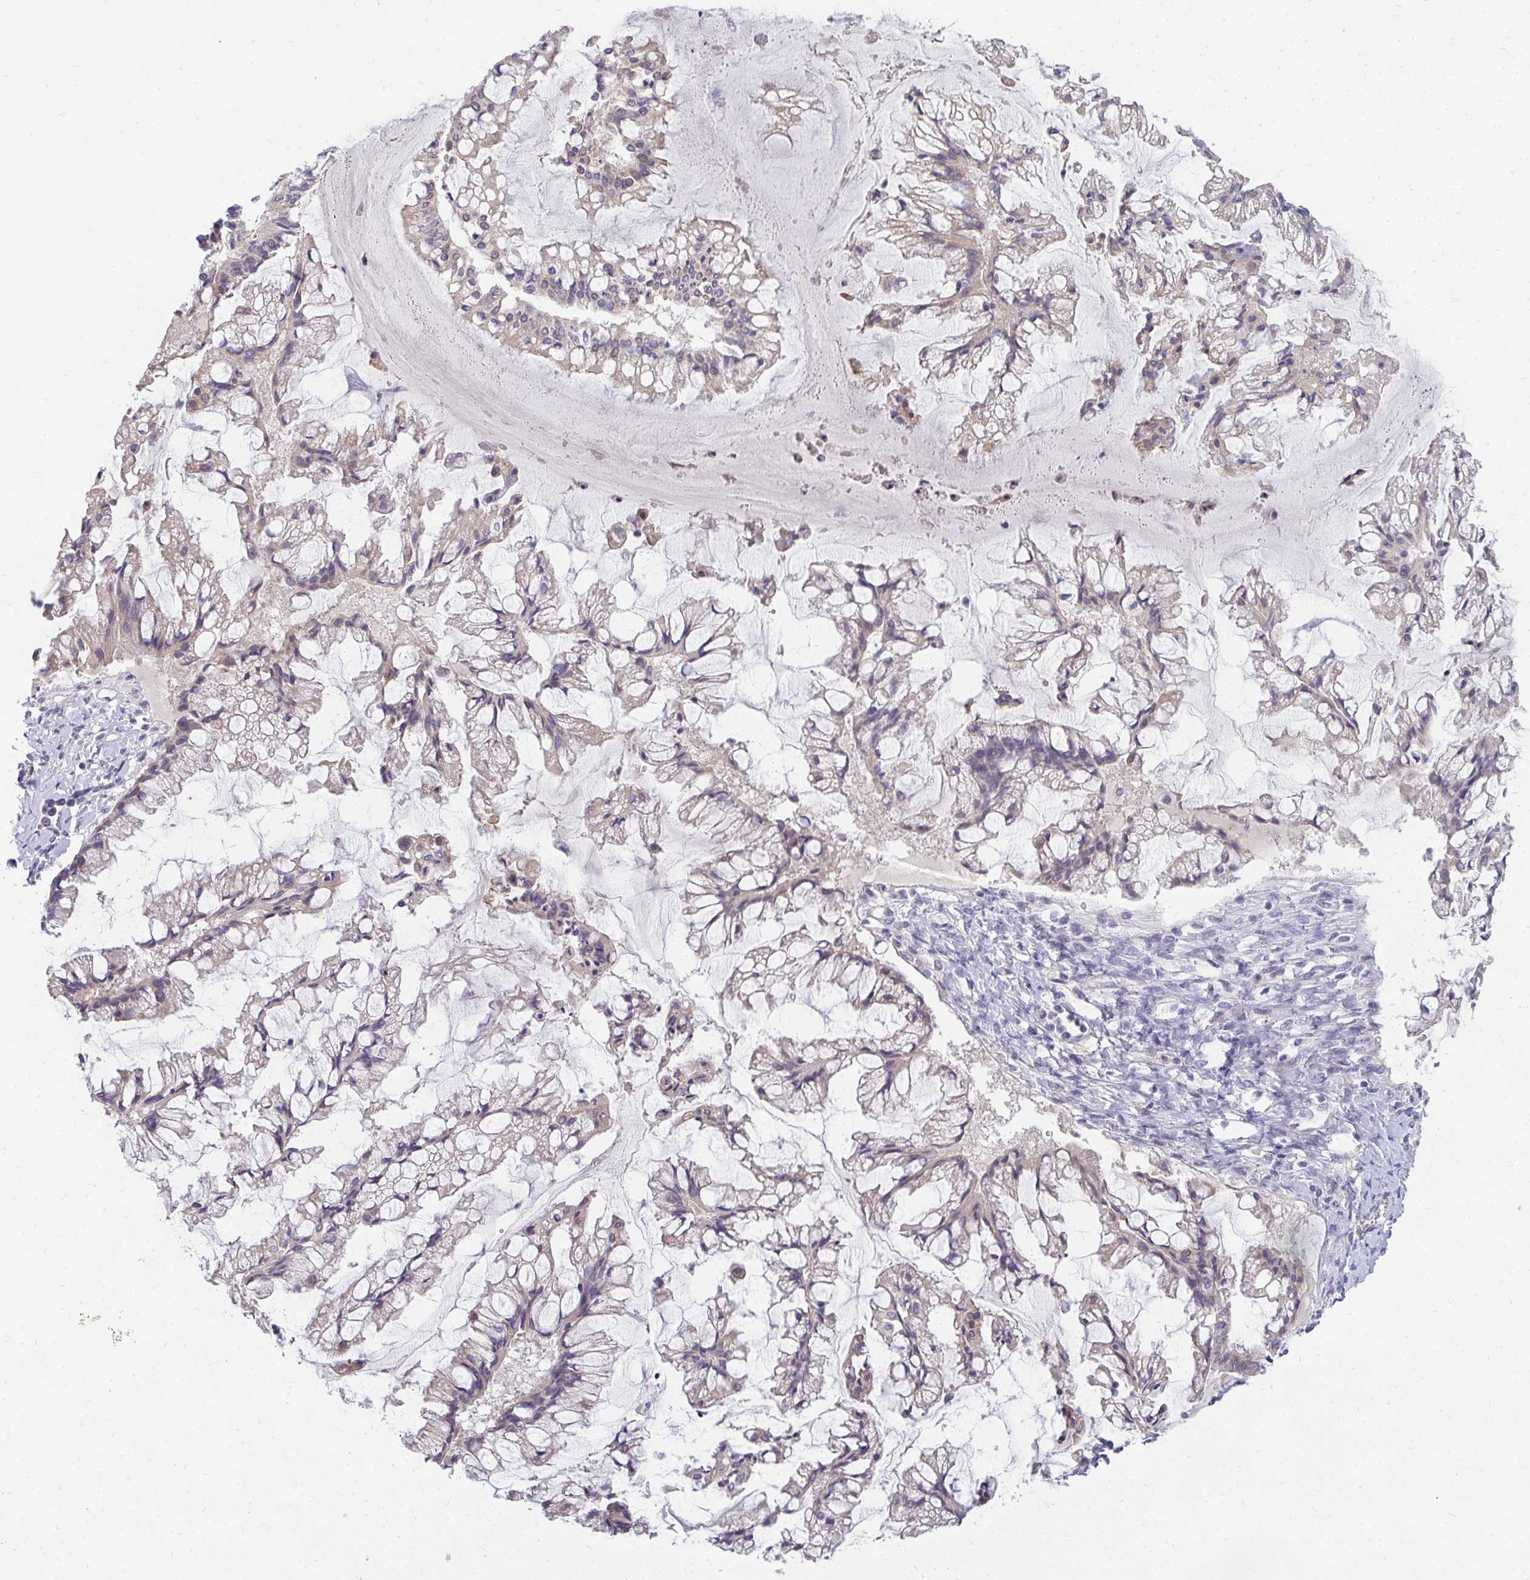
{"staining": {"intensity": "negative", "quantity": "none", "location": "none"}, "tissue": "ovarian cancer", "cell_type": "Tumor cells", "image_type": "cancer", "snomed": [{"axis": "morphology", "description": "Cystadenocarcinoma, mucinous, NOS"}, {"axis": "topography", "description": "Ovary"}], "caption": "This is an immunohistochemistry micrograph of ovarian cancer (mucinous cystadenocarcinoma). There is no staining in tumor cells.", "gene": "MROH8", "patient": {"sex": "female", "age": 73}}